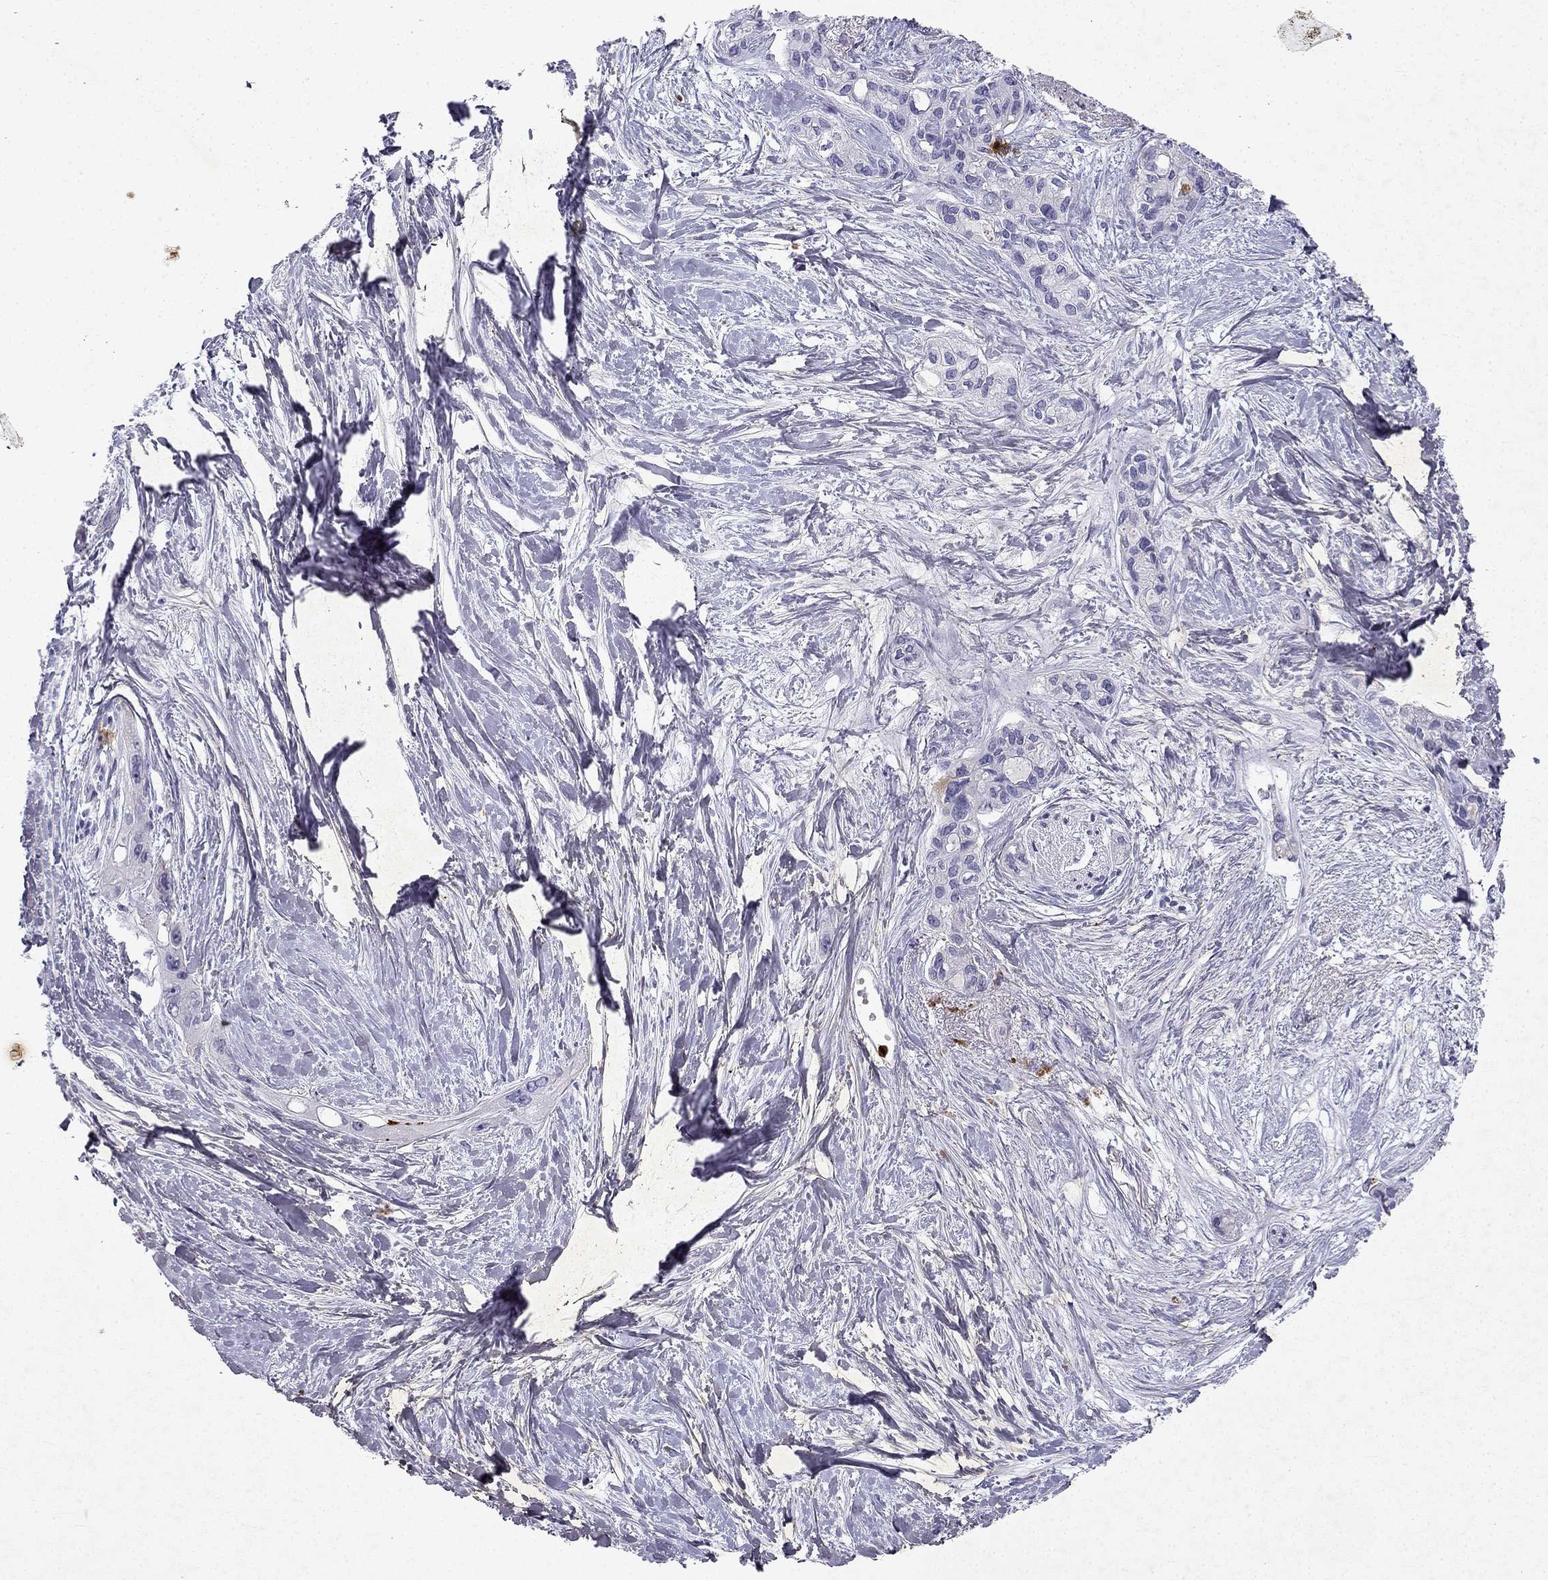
{"staining": {"intensity": "negative", "quantity": "none", "location": "none"}, "tissue": "pancreatic cancer", "cell_type": "Tumor cells", "image_type": "cancer", "snomed": [{"axis": "morphology", "description": "Adenocarcinoma, NOS"}, {"axis": "topography", "description": "Pancreas"}], "caption": "There is no significant staining in tumor cells of adenocarcinoma (pancreatic).", "gene": "SLC6A4", "patient": {"sex": "female", "age": 50}}